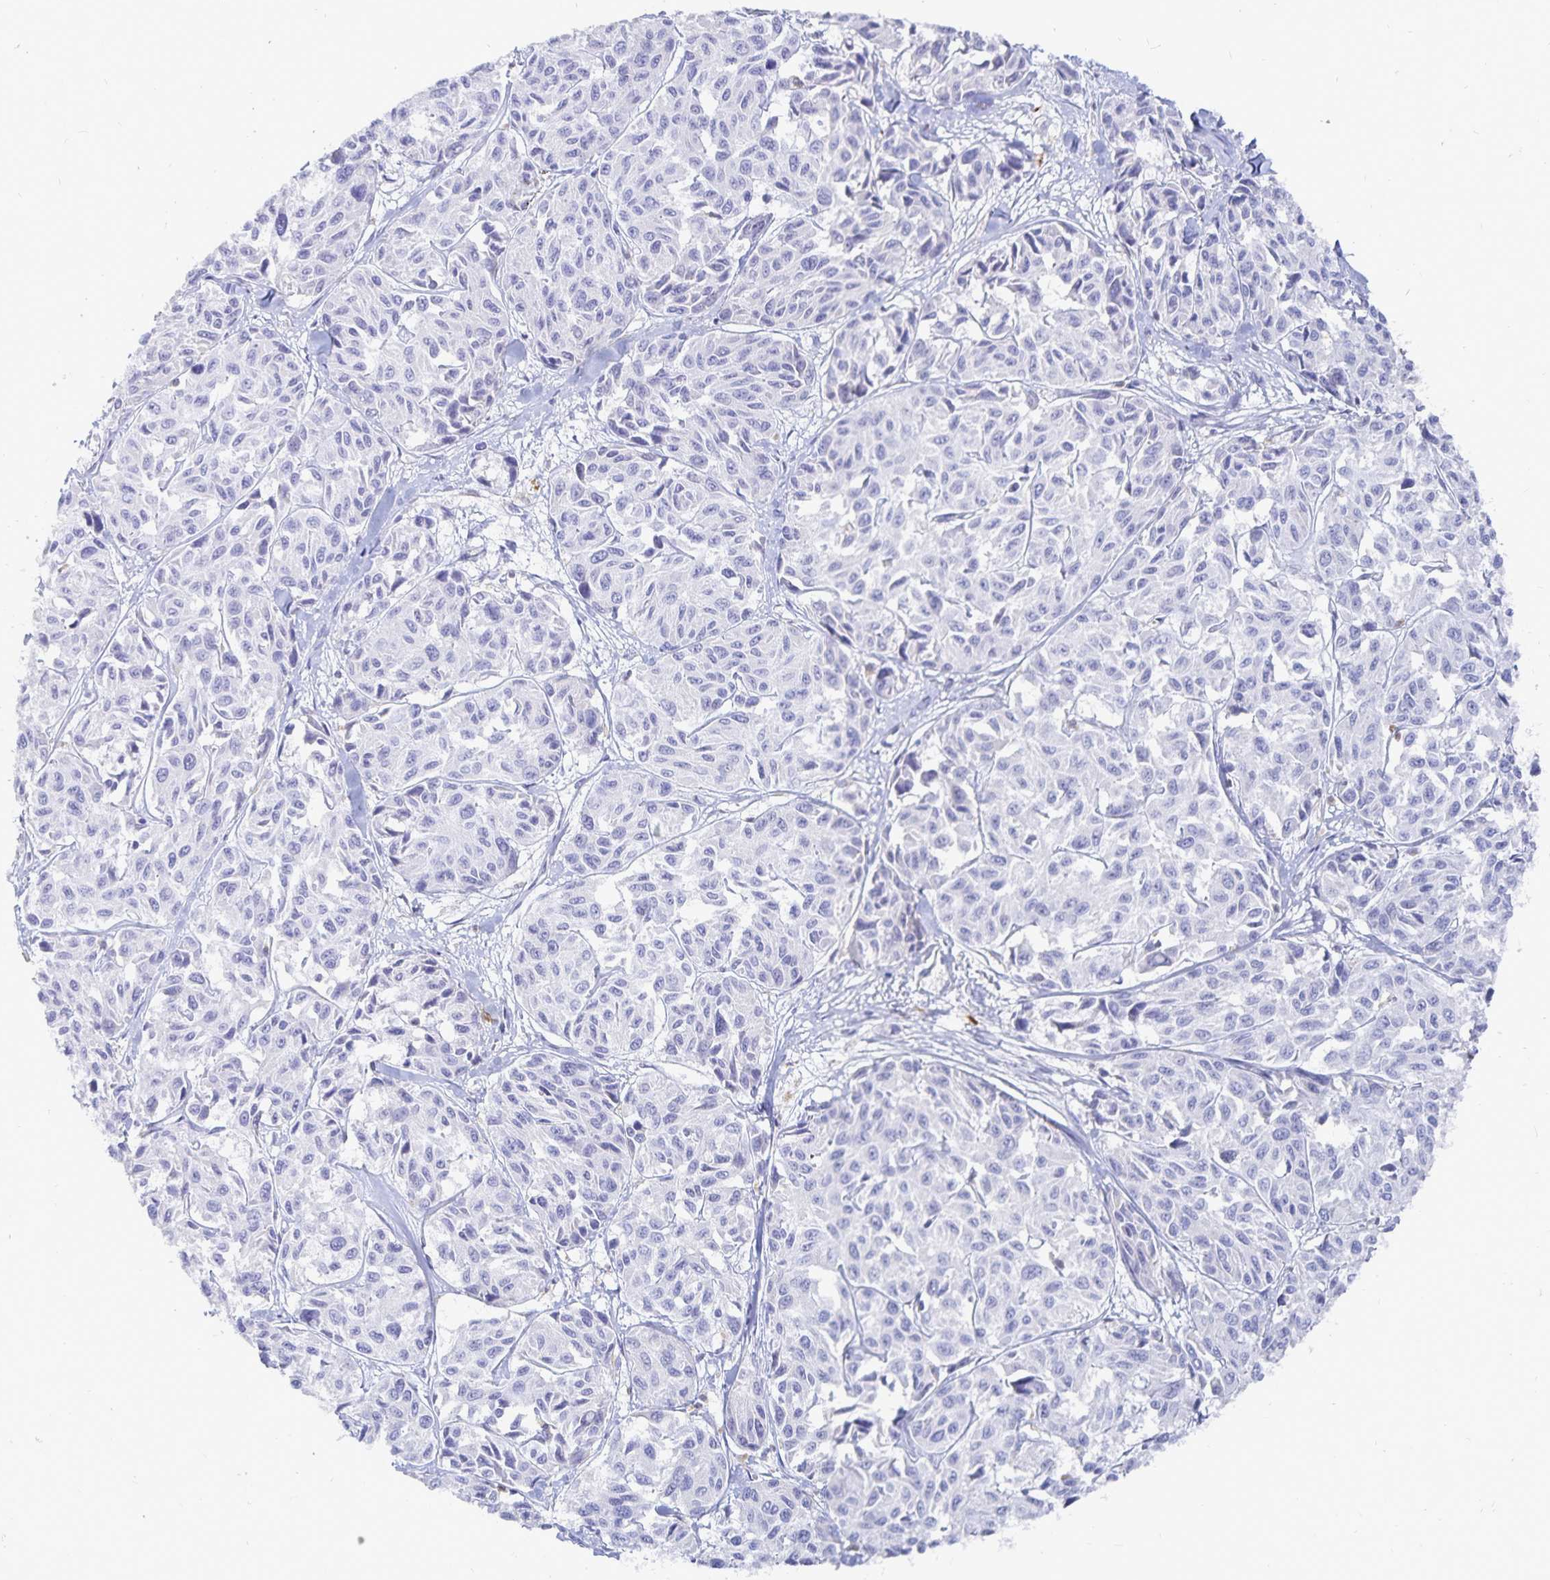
{"staining": {"intensity": "negative", "quantity": "none", "location": "none"}, "tissue": "melanoma", "cell_type": "Tumor cells", "image_type": "cancer", "snomed": [{"axis": "morphology", "description": "Malignant melanoma, NOS"}, {"axis": "topography", "description": "Skin"}], "caption": "High magnification brightfield microscopy of melanoma stained with DAB (3,3'-diaminobenzidine) (brown) and counterstained with hematoxylin (blue): tumor cells show no significant expression. (Immunohistochemistry (ihc), brightfield microscopy, high magnification).", "gene": "PKHD1", "patient": {"sex": "female", "age": 66}}